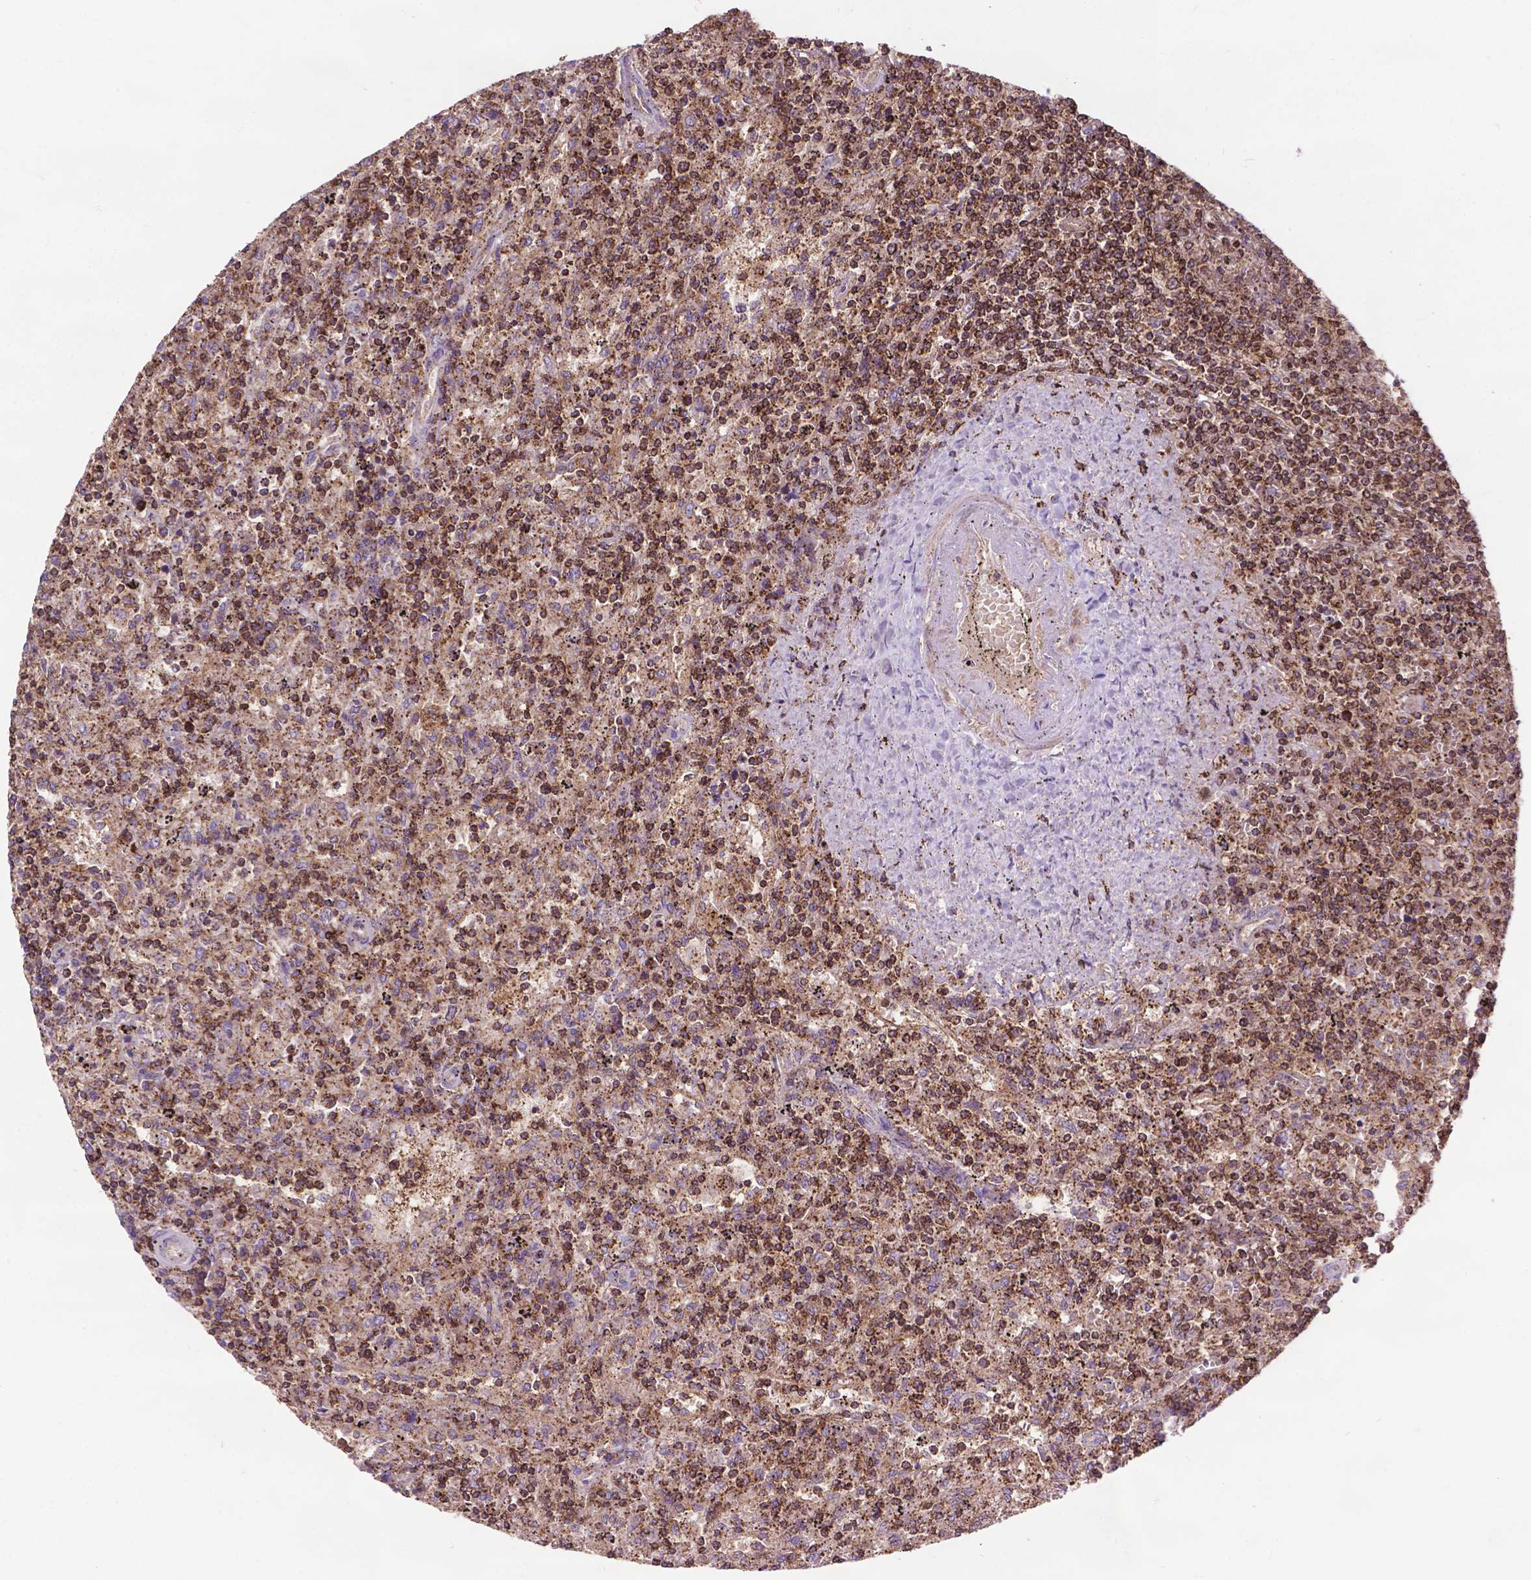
{"staining": {"intensity": "moderate", "quantity": ">75%", "location": "cytoplasmic/membranous"}, "tissue": "lymphoma", "cell_type": "Tumor cells", "image_type": "cancer", "snomed": [{"axis": "morphology", "description": "Malignant lymphoma, non-Hodgkin's type, Low grade"}, {"axis": "topography", "description": "Spleen"}], "caption": "Protein analysis of lymphoma tissue shows moderate cytoplasmic/membranous positivity in approximately >75% of tumor cells.", "gene": "CHMP4A", "patient": {"sex": "male", "age": 62}}